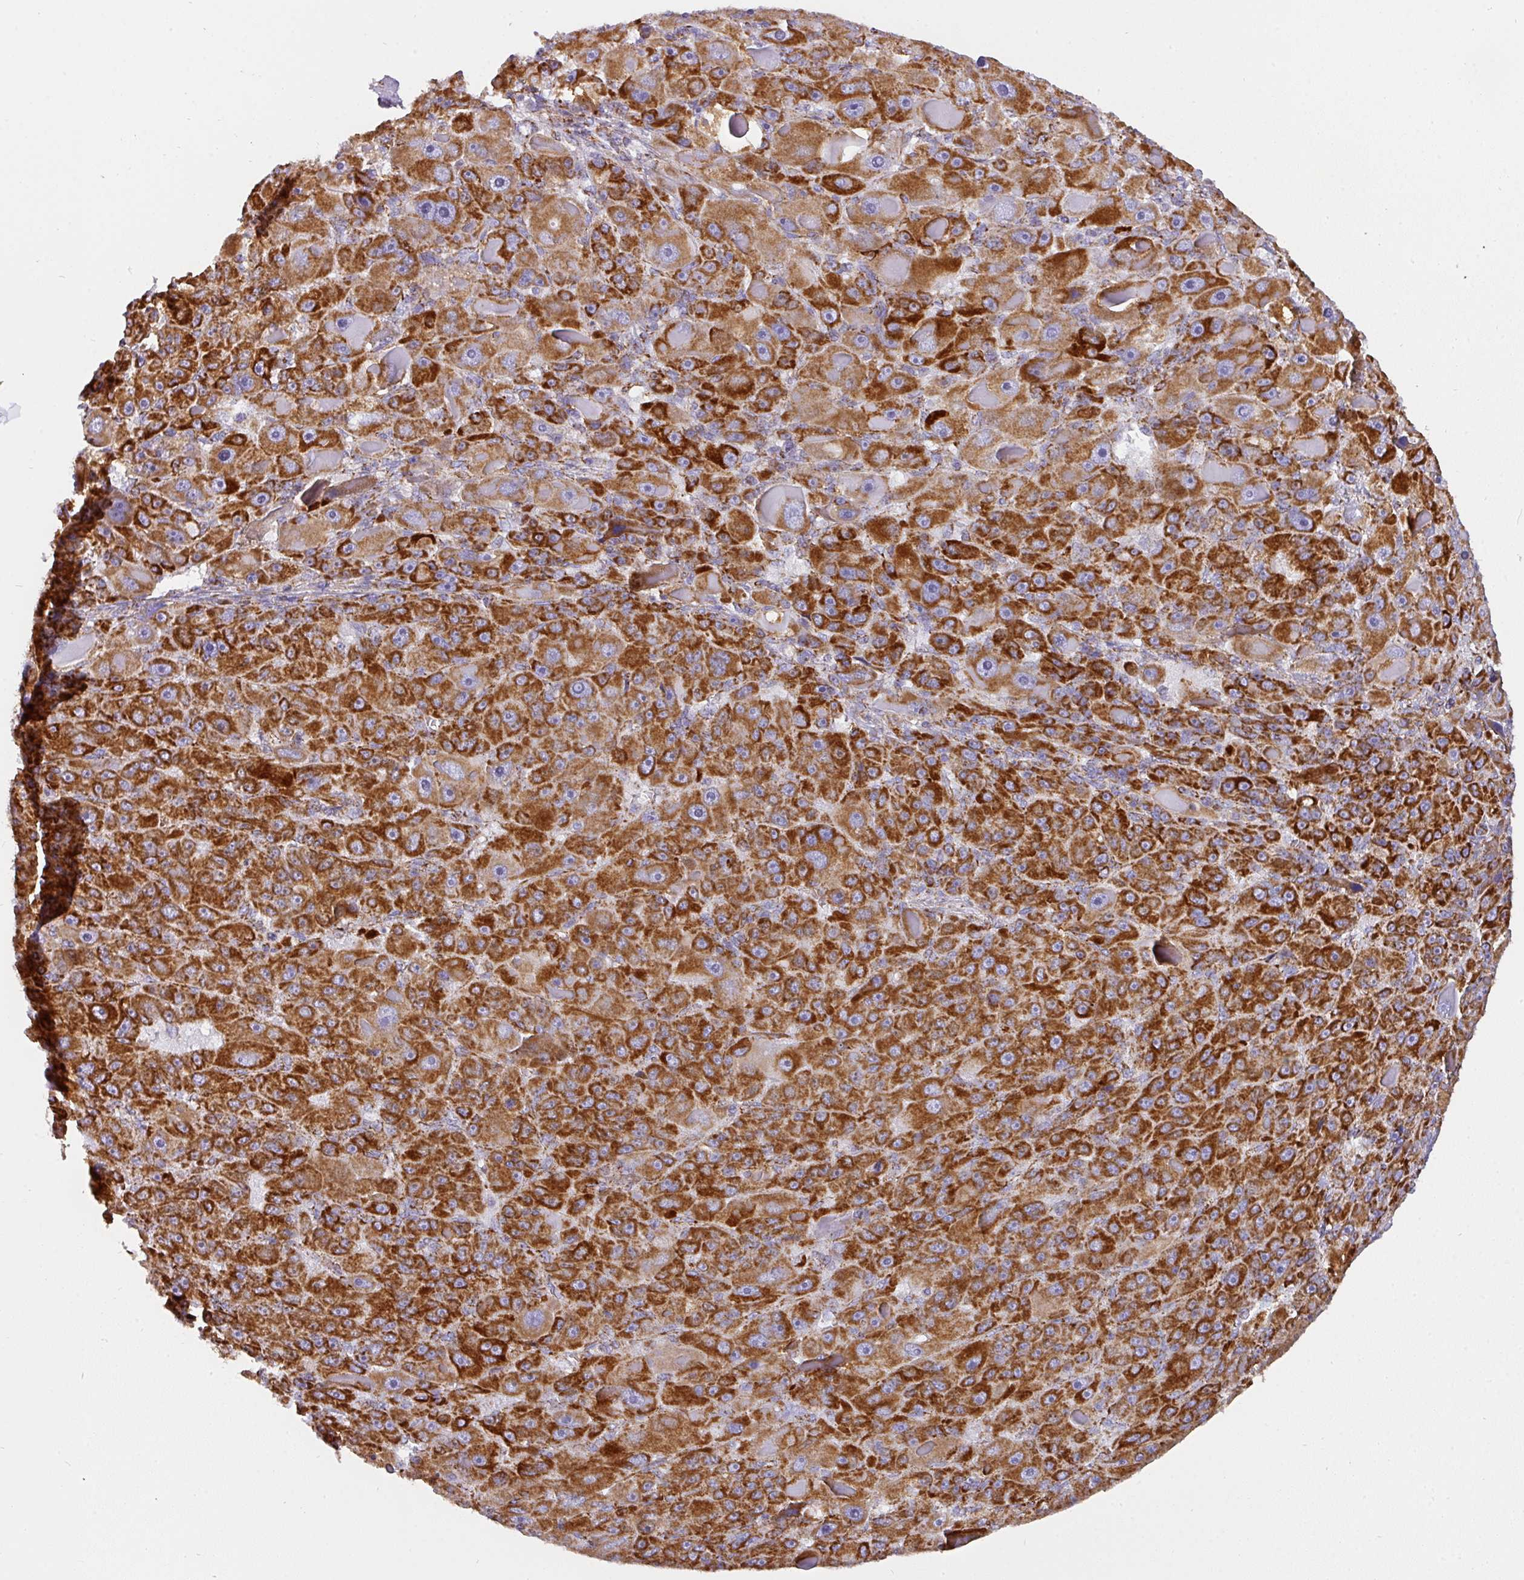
{"staining": {"intensity": "strong", "quantity": ">75%", "location": "cytoplasmic/membranous"}, "tissue": "liver cancer", "cell_type": "Tumor cells", "image_type": "cancer", "snomed": [{"axis": "morphology", "description": "Carcinoma, Hepatocellular, NOS"}, {"axis": "topography", "description": "Liver"}], "caption": "DAB immunohistochemical staining of liver cancer (hepatocellular carcinoma) reveals strong cytoplasmic/membranous protein positivity in approximately >75% of tumor cells.", "gene": "UQCRFS1", "patient": {"sex": "male", "age": 76}}